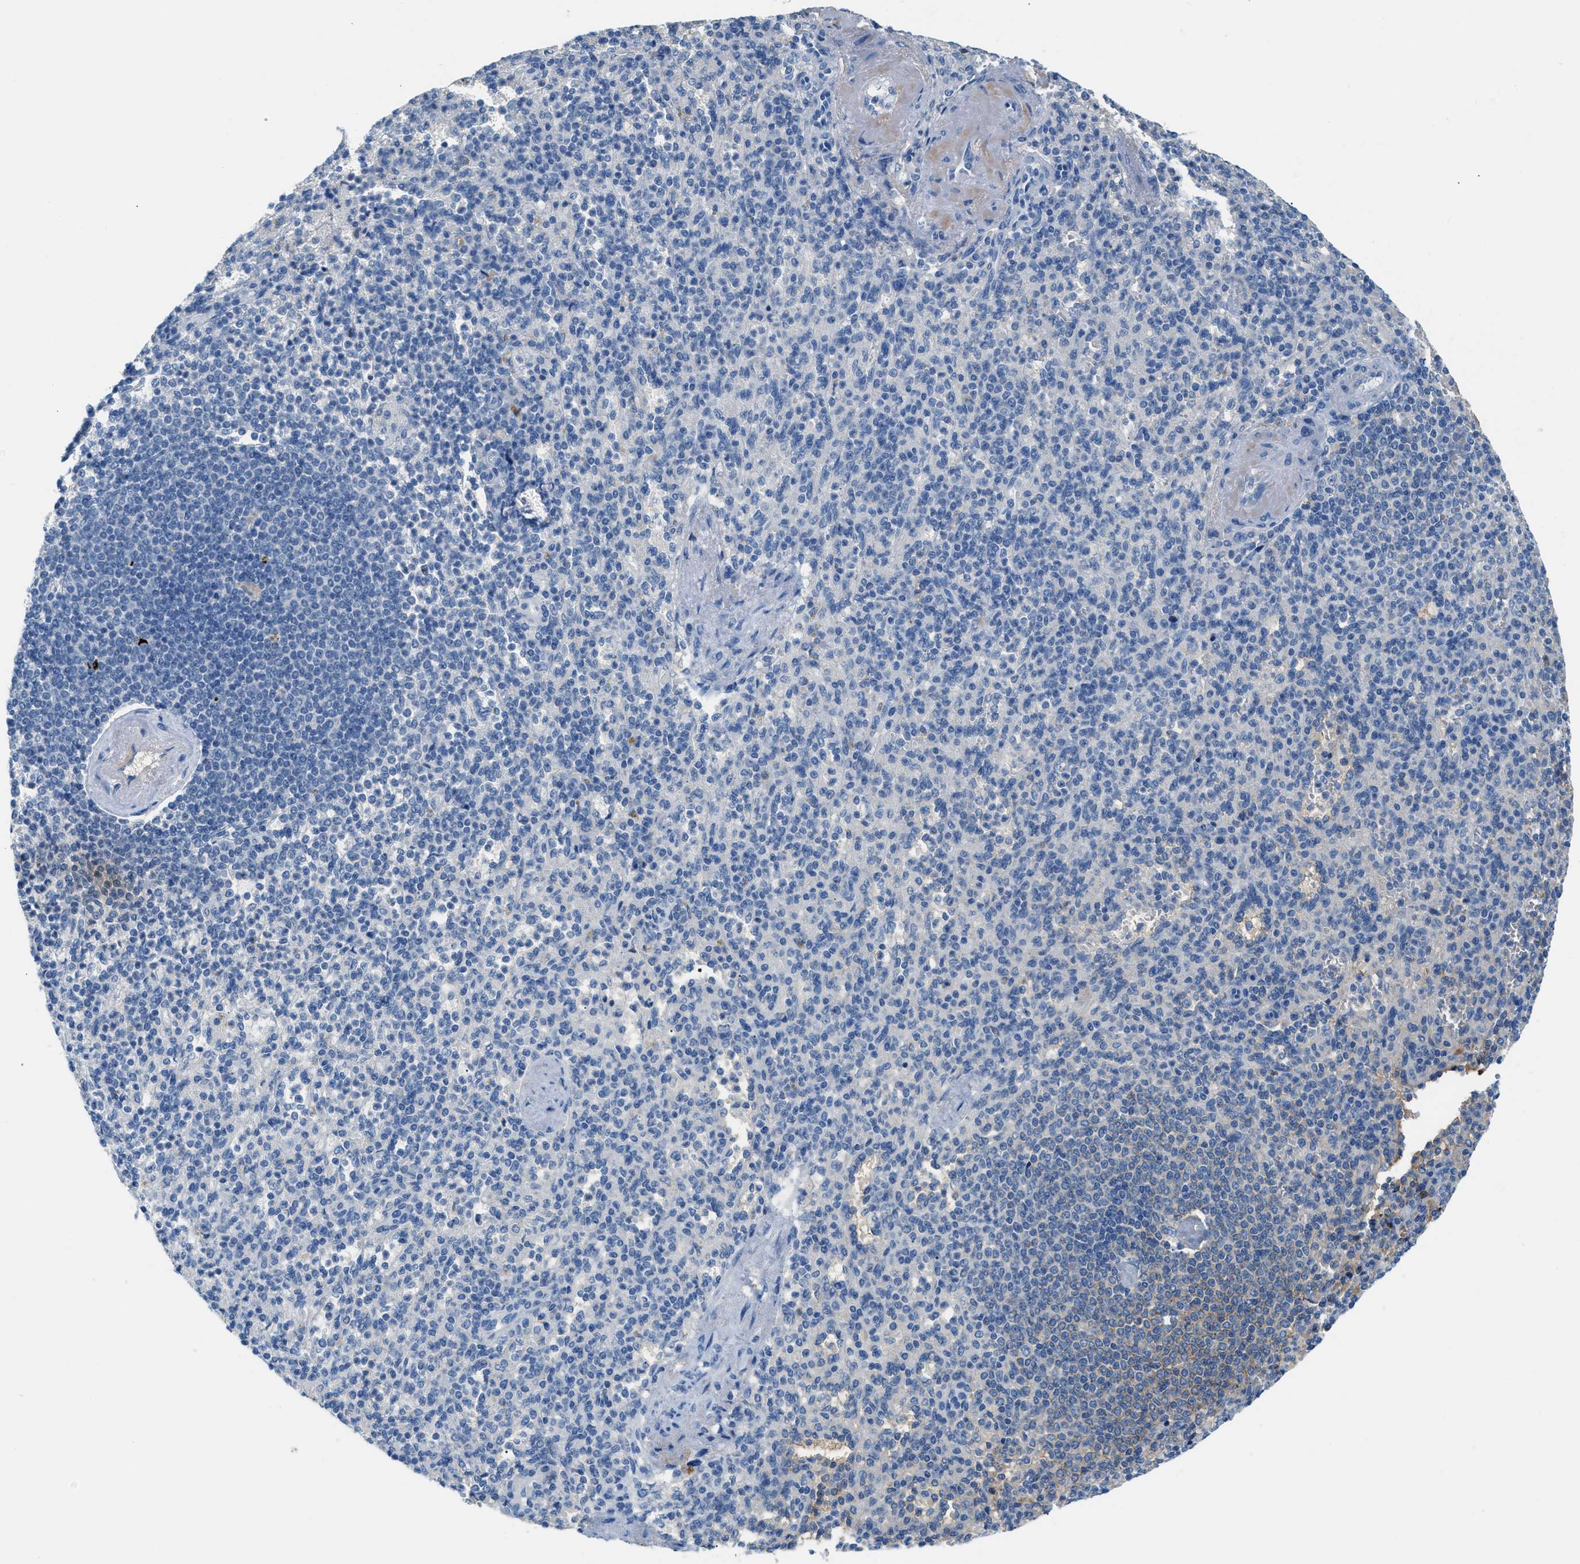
{"staining": {"intensity": "negative", "quantity": "none", "location": "none"}, "tissue": "spleen", "cell_type": "Cells in red pulp", "image_type": "normal", "snomed": [{"axis": "morphology", "description": "Normal tissue, NOS"}, {"axis": "topography", "description": "Spleen"}], "caption": "DAB (3,3'-diaminobenzidine) immunohistochemical staining of unremarkable spleen displays no significant staining in cells in red pulp.", "gene": "CFI", "patient": {"sex": "female", "age": 74}}